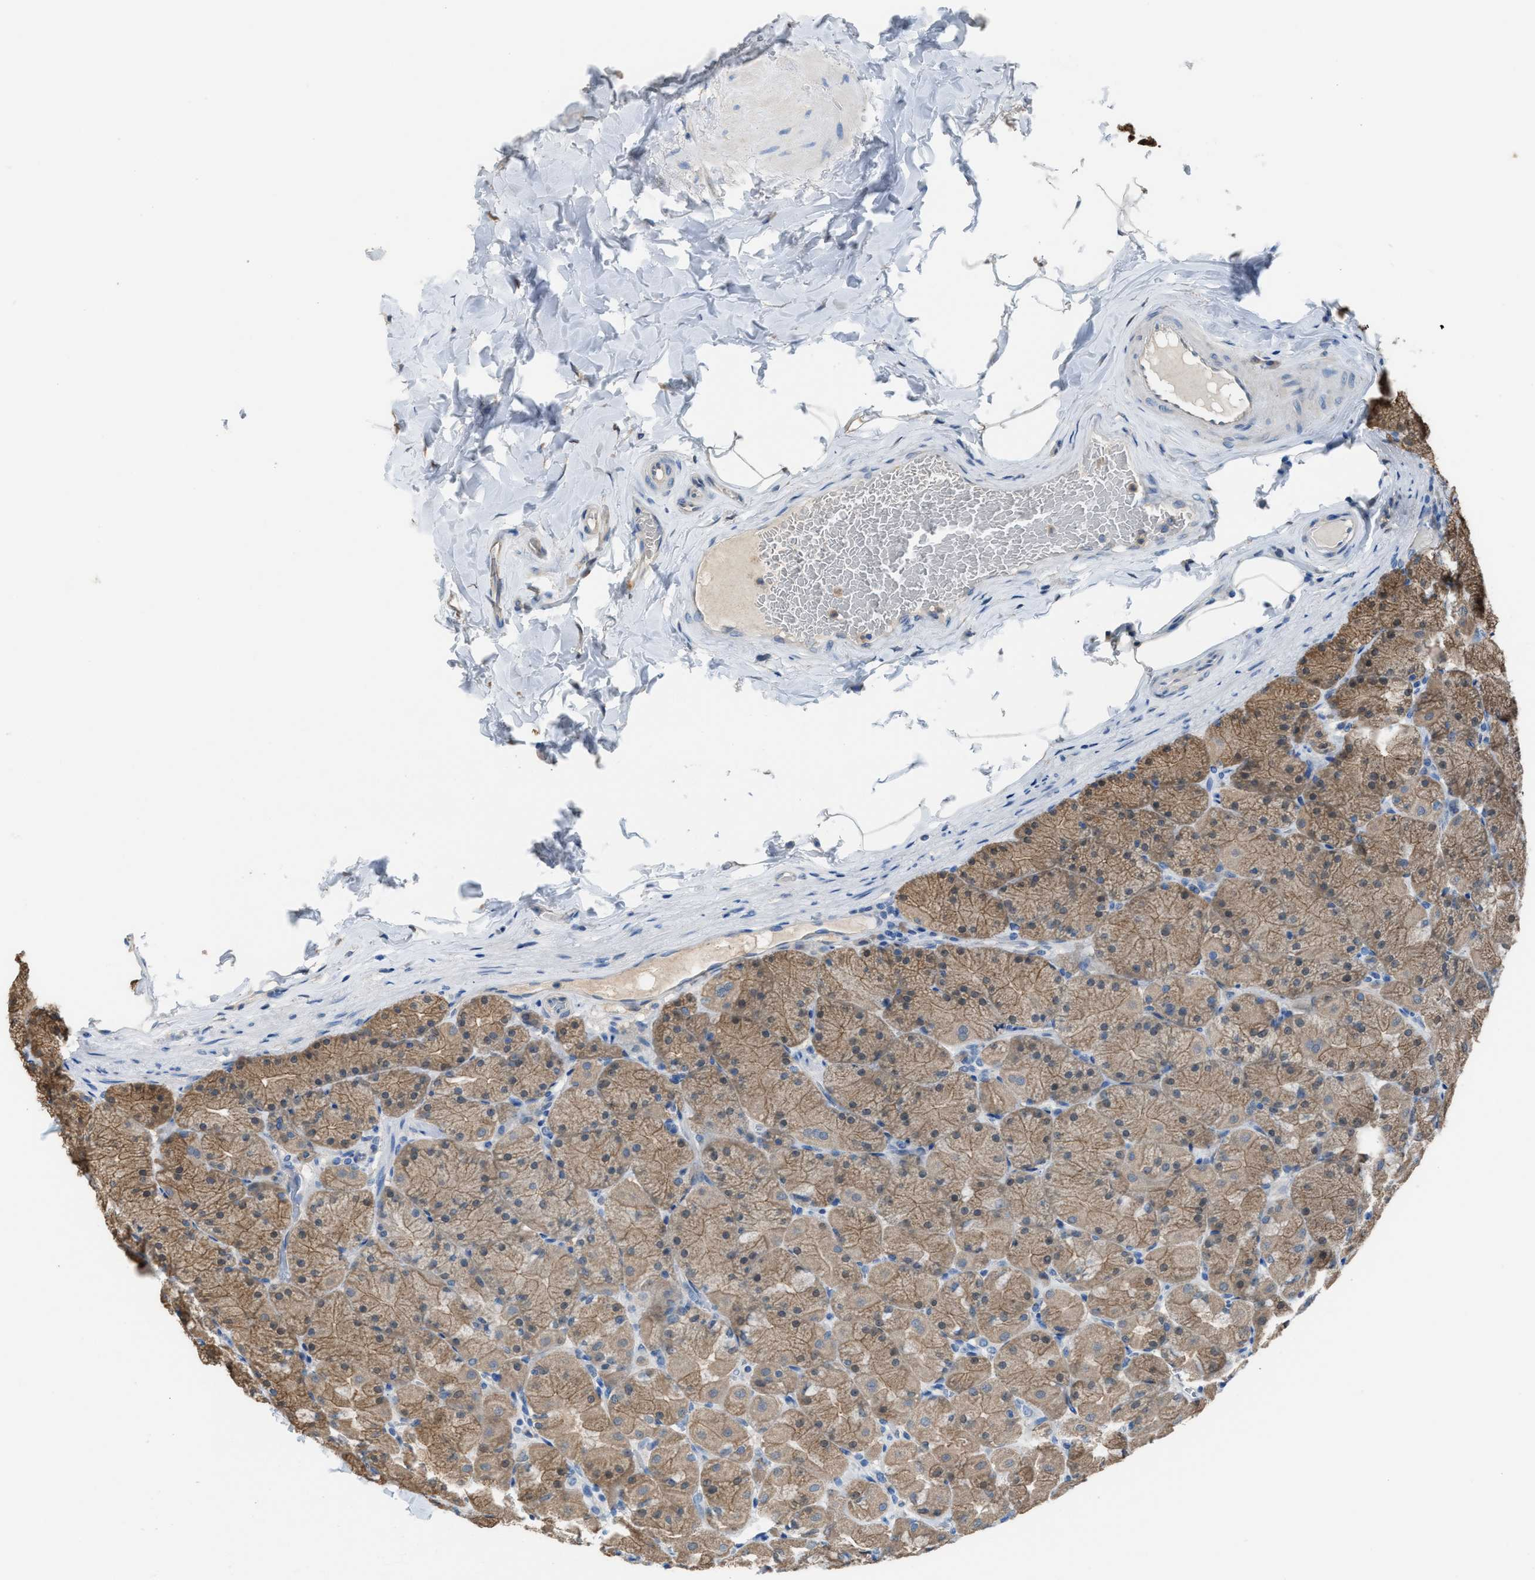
{"staining": {"intensity": "moderate", "quantity": "25%-75%", "location": "cytoplasmic/membranous"}, "tissue": "stomach", "cell_type": "Glandular cells", "image_type": "normal", "snomed": [{"axis": "morphology", "description": "Normal tissue, NOS"}, {"axis": "topography", "description": "Stomach, upper"}], "caption": "Glandular cells exhibit moderate cytoplasmic/membranous expression in about 25%-75% of cells in normal stomach. (DAB IHC, brown staining for protein, blue staining for nuclei).", "gene": "NQO2", "patient": {"sex": "female", "age": 56}}